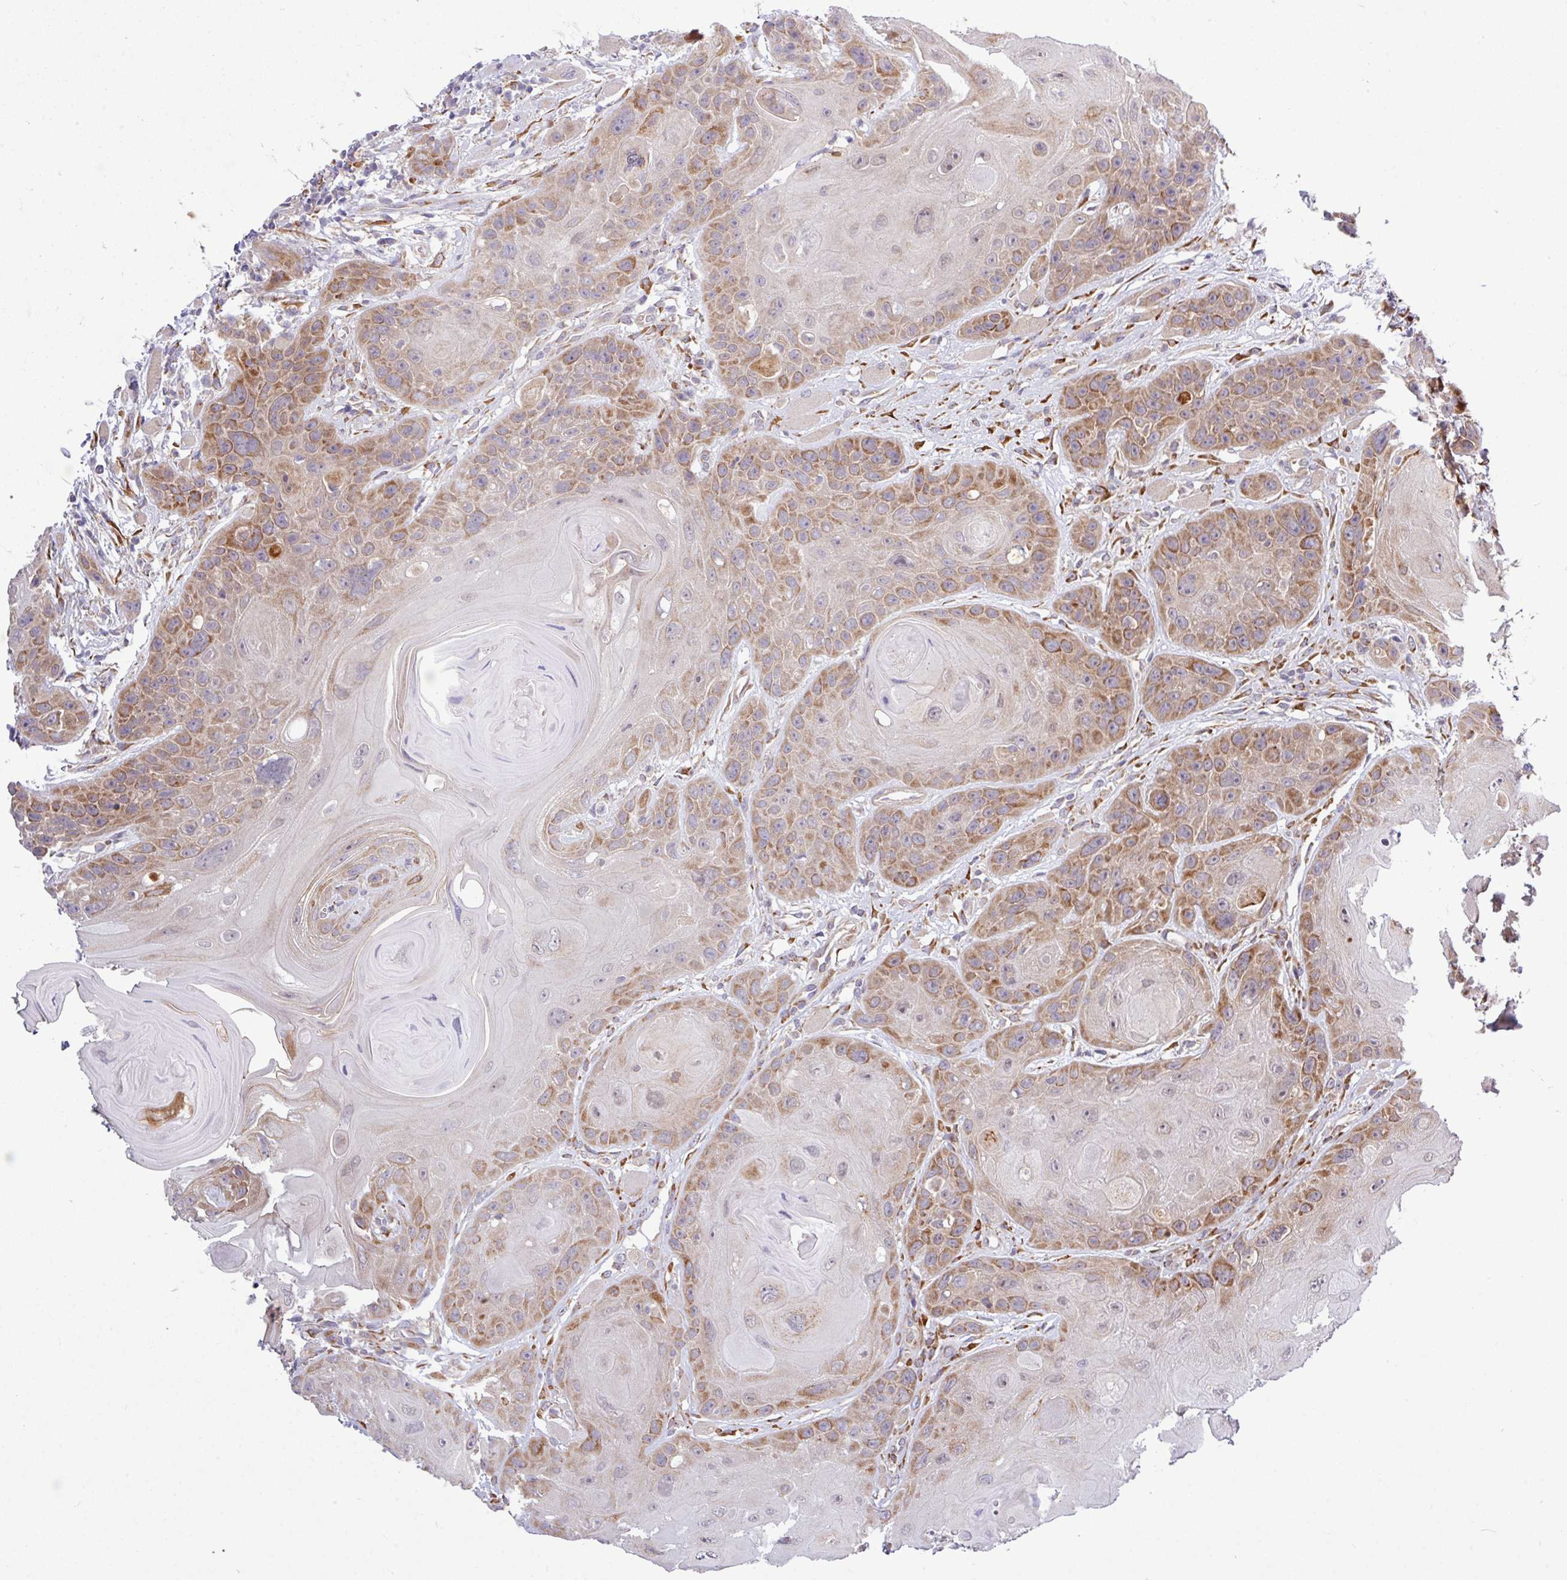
{"staining": {"intensity": "moderate", "quantity": ">75%", "location": "cytoplasmic/membranous"}, "tissue": "head and neck cancer", "cell_type": "Tumor cells", "image_type": "cancer", "snomed": [{"axis": "morphology", "description": "Squamous cell carcinoma, NOS"}, {"axis": "topography", "description": "Head-Neck"}], "caption": "A histopathology image of head and neck squamous cell carcinoma stained for a protein reveals moderate cytoplasmic/membranous brown staining in tumor cells. Using DAB (brown) and hematoxylin (blue) stains, captured at high magnification using brightfield microscopy.", "gene": "TM2D2", "patient": {"sex": "female", "age": 59}}